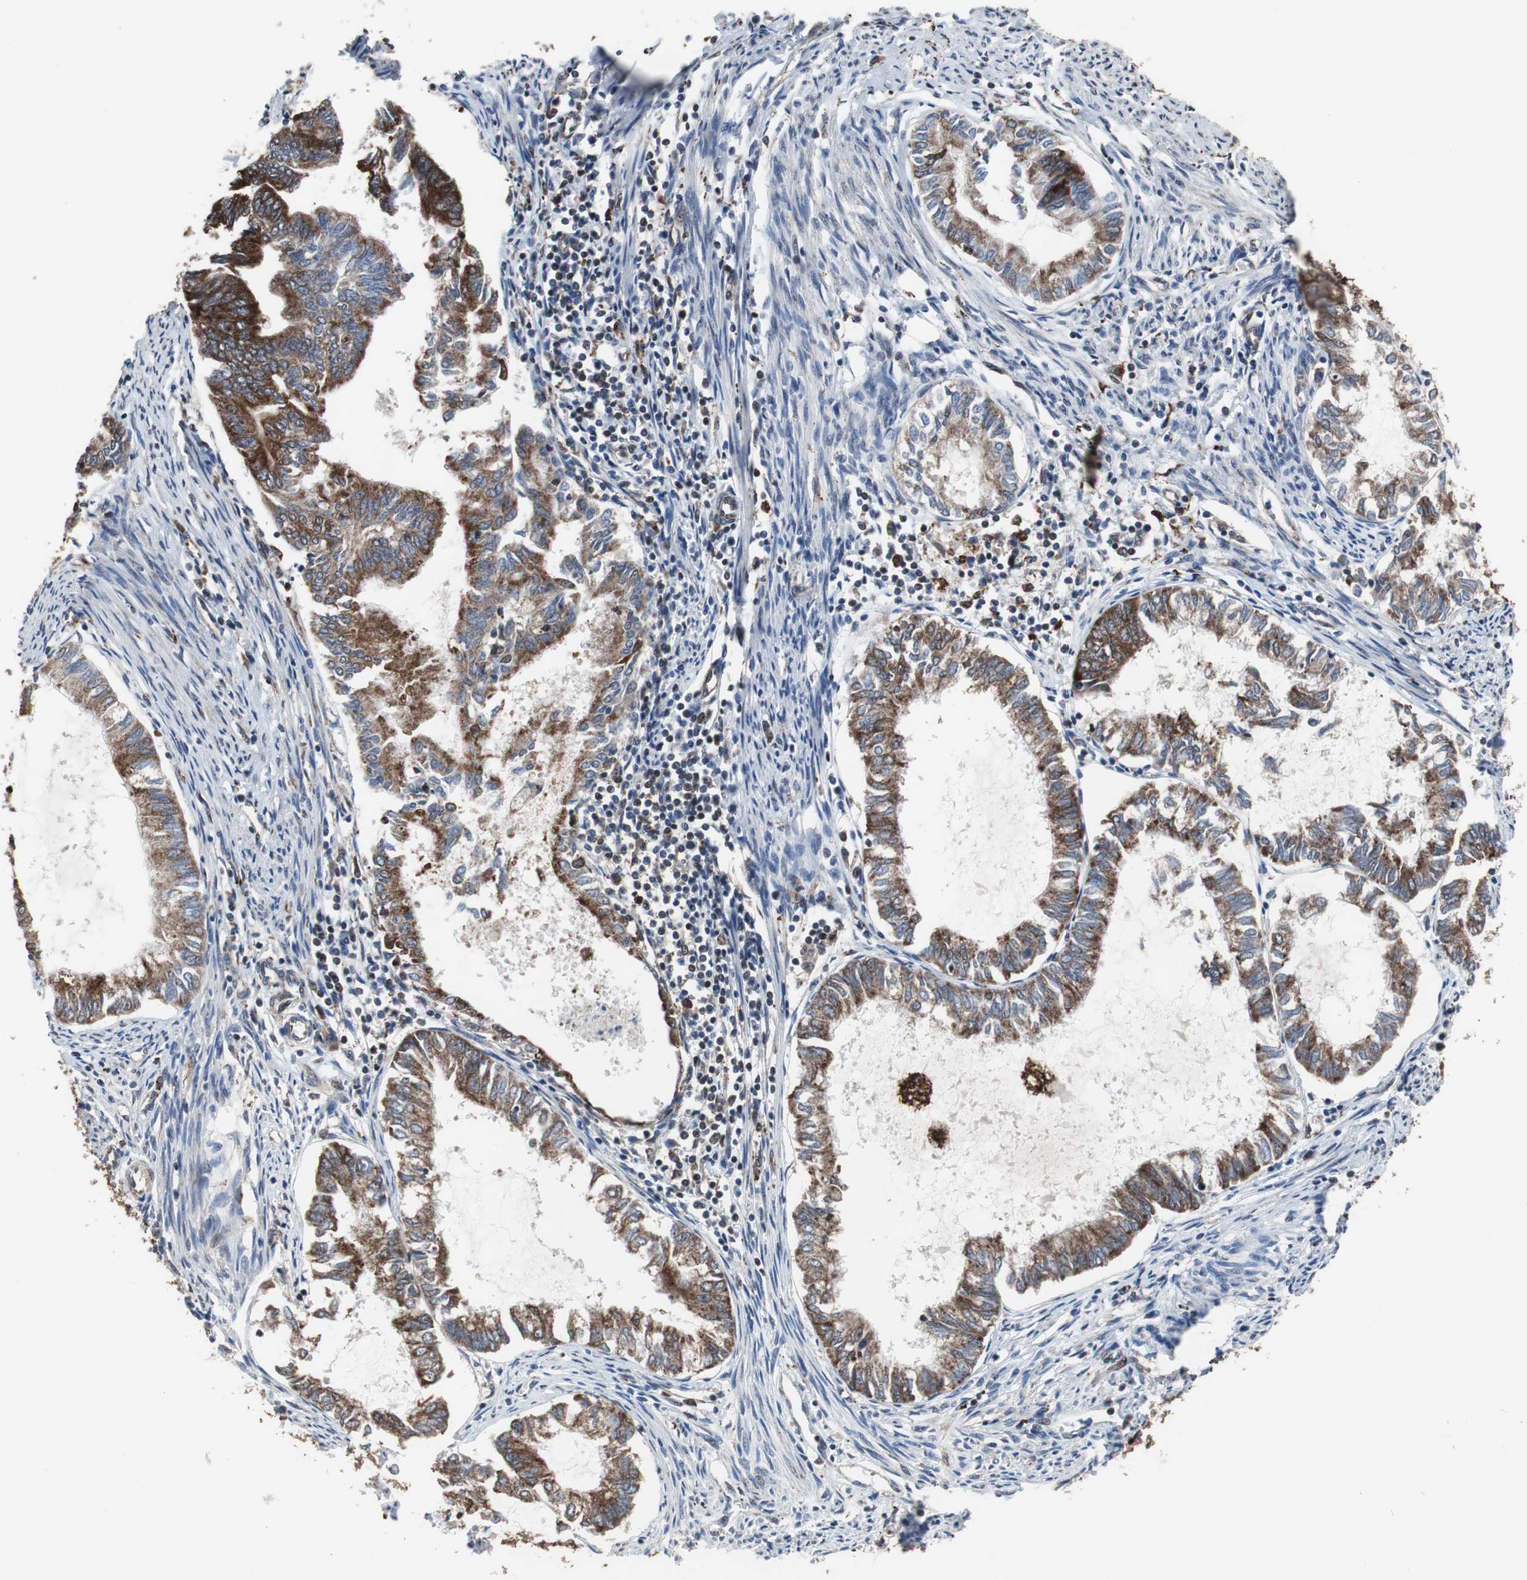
{"staining": {"intensity": "strong", "quantity": ">75%", "location": "cytoplasmic/membranous"}, "tissue": "endometrial cancer", "cell_type": "Tumor cells", "image_type": "cancer", "snomed": [{"axis": "morphology", "description": "Adenocarcinoma, NOS"}, {"axis": "topography", "description": "Endometrium"}], "caption": "Adenocarcinoma (endometrial) stained with a protein marker reveals strong staining in tumor cells.", "gene": "USP10", "patient": {"sex": "female", "age": 86}}